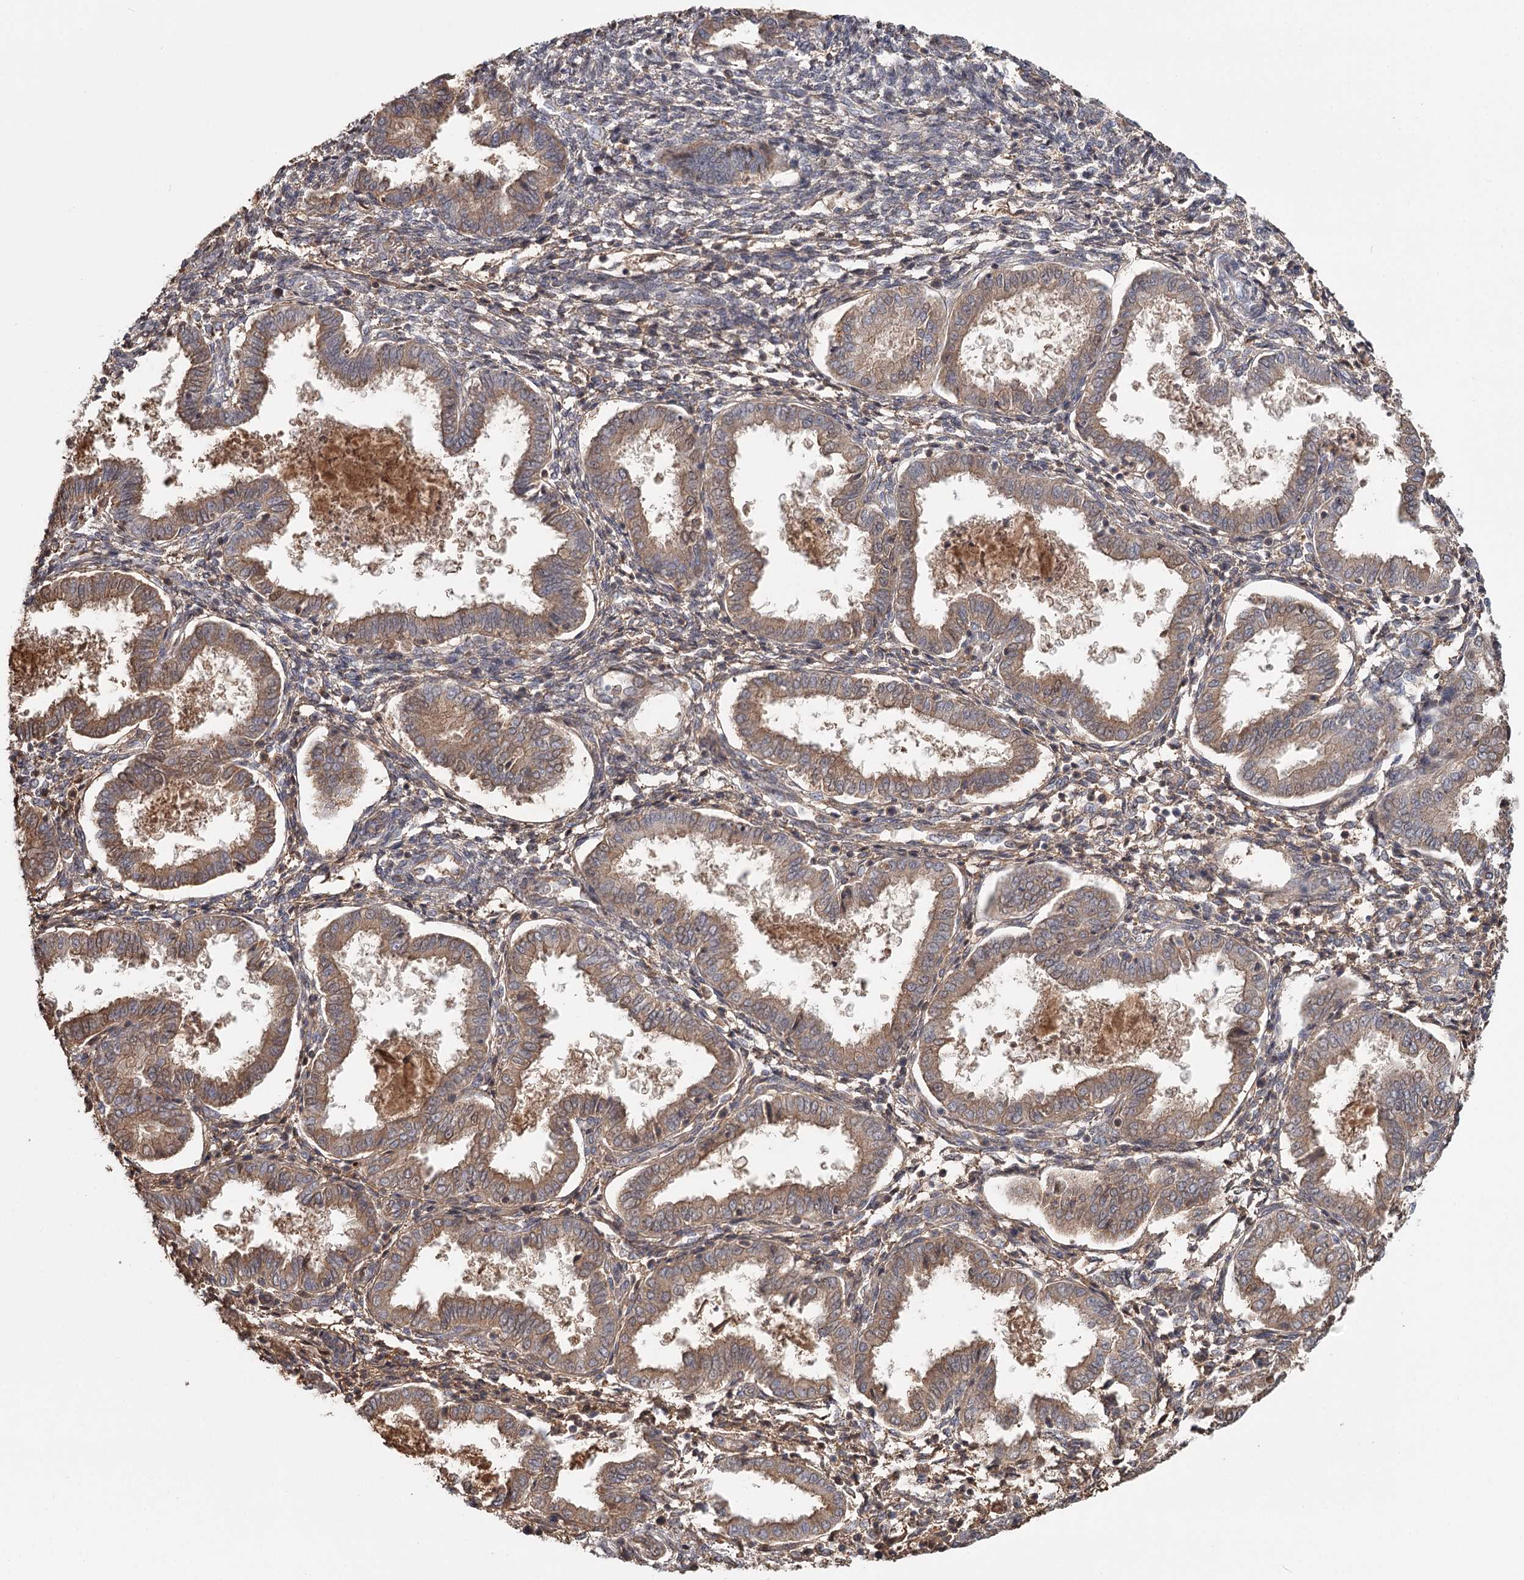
{"staining": {"intensity": "moderate", "quantity": "<25%", "location": "cytoplasmic/membranous"}, "tissue": "endometrium", "cell_type": "Cells in endometrial stroma", "image_type": "normal", "snomed": [{"axis": "morphology", "description": "Normal tissue, NOS"}, {"axis": "topography", "description": "Endometrium"}], "caption": "A photomicrograph of human endometrium stained for a protein shows moderate cytoplasmic/membranous brown staining in cells in endometrial stroma. The protein is shown in brown color, while the nuclei are stained blue.", "gene": "DHRS9", "patient": {"sex": "female", "age": 33}}